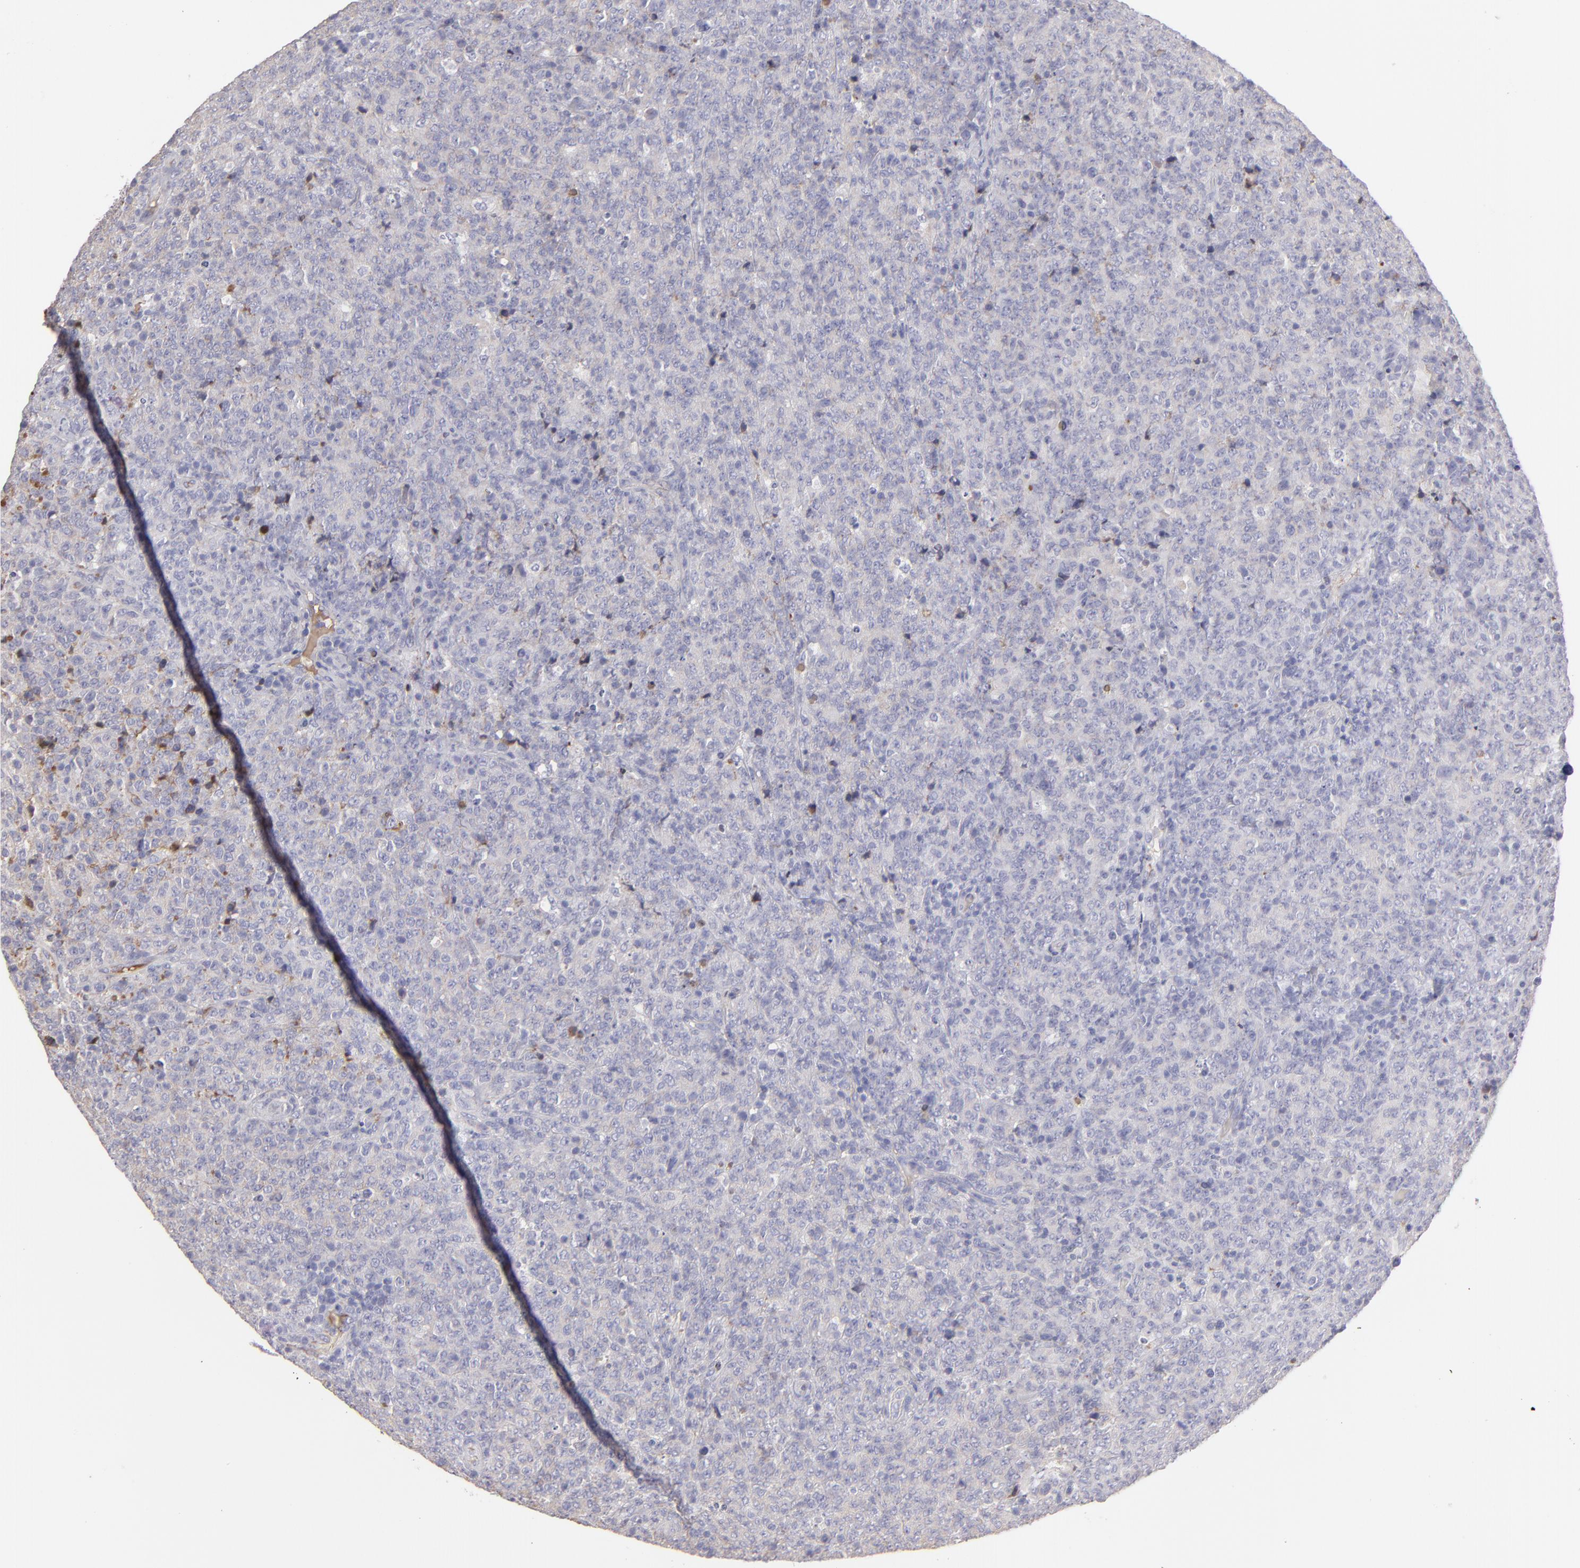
{"staining": {"intensity": "negative", "quantity": "none", "location": "none"}, "tissue": "lymphoma", "cell_type": "Tumor cells", "image_type": "cancer", "snomed": [{"axis": "morphology", "description": "Malignant lymphoma, non-Hodgkin's type, High grade"}, {"axis": "topography", "description": "Tonsil"}], "caption": "This is an immunohistochemistry histopathology image of lymphoma. There is no positivity in tumor cells.", "gene": "ABCC4", "patient": {"sex": "female", "age": 36}}